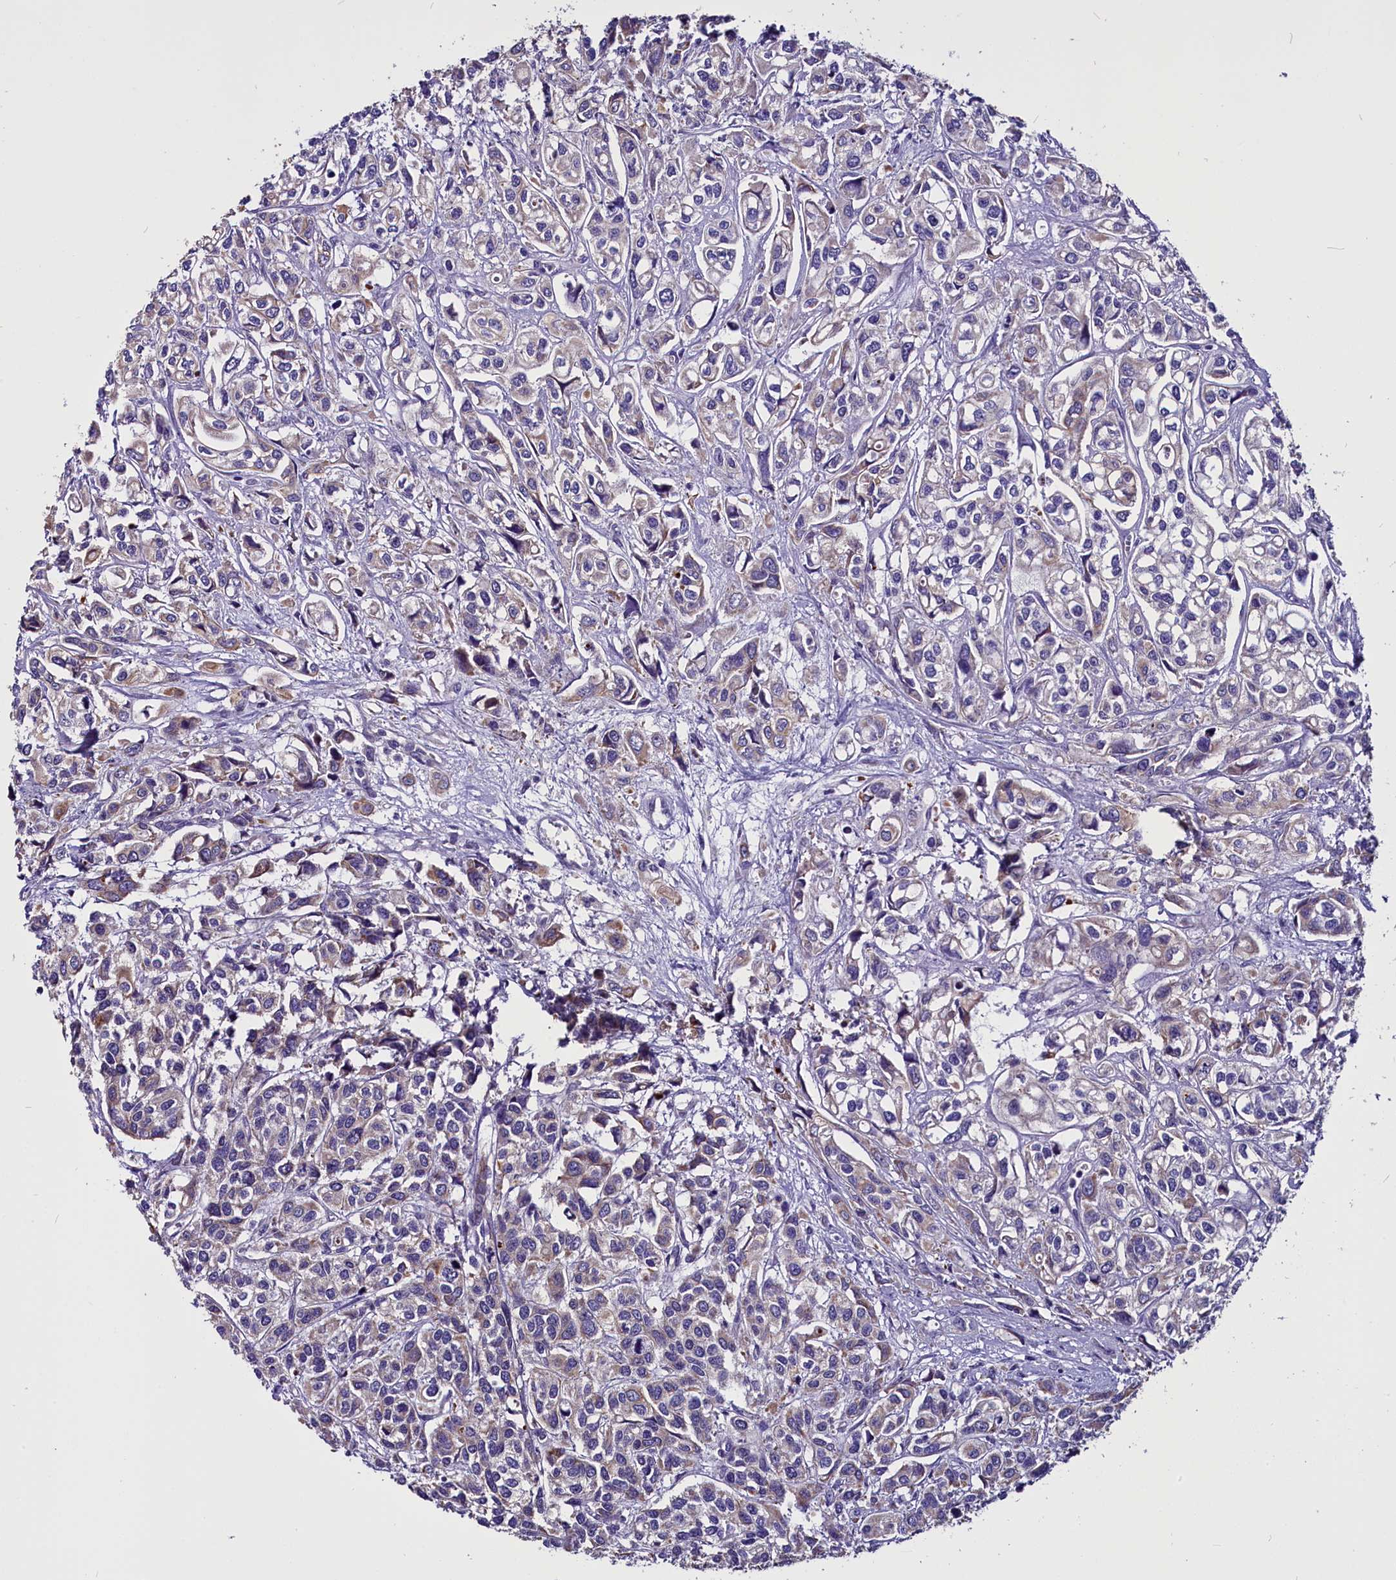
{"staining": {"intensity": "moderate", "quantity": "25%-75%", "location": "cytoplasmic/membranous"}, "tissue": "urothelial cancer", "cell_type": "Tumor cells", "image_type": "cancer", "snomed": [{"axis": "morphology", "description": "Urothelial carcinoma, High grade"}, {"axis": "topography", "description": "Urinary bladder"}], "caption": "Human urothelial cancer stained with a protein marker shows moderate staining in tumor cells.", "gene": "CEP170", "patient": {"sex": "male", "age": 67}}